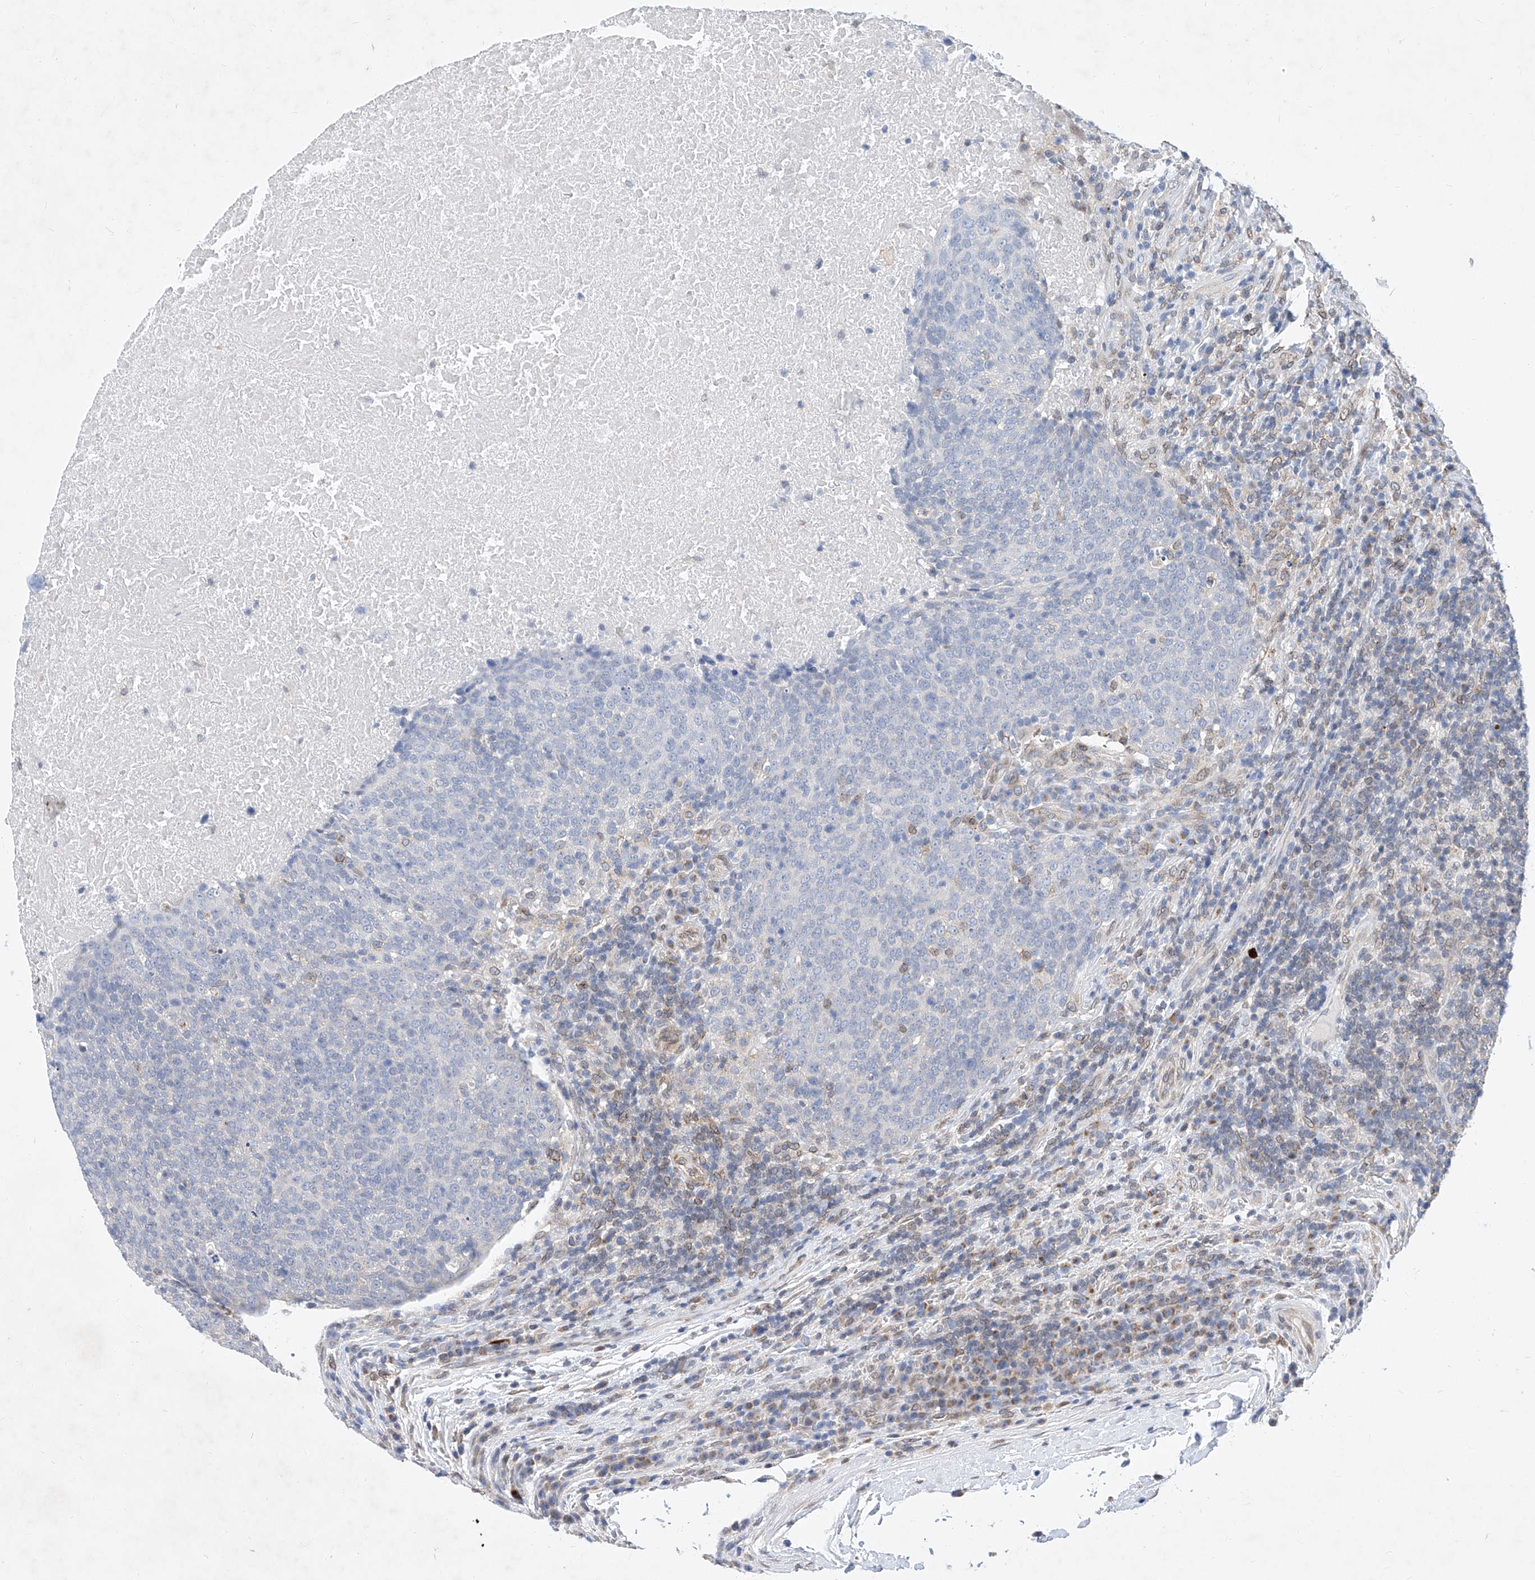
{"staining": {"intensity": "negative", "quantity": "none", "location": "none"}, "tissue": "head and neck cancer", "cell_type": "Tumor cells", "image_type": "cancer", "snomed": [{"axis": "morphology", "description": "Squamous cell carcinoma, NOS"}, {"axis": "morphology", "description": "Squamous cell carcinoma, metastatic, NOS"}, {"axis": "topography", "description": "Lymph node"}, {"axis": "topography", "description": "Head-Neck"}], "caption": "Tumor cells are negative for protein expression in human squamous cell carcinoma (head and neck). The staining is performed using DAB (3,3'-diaminobenzidine) brown chromogen with nuclei counter-stained in using hematoxylin.", "gene": "MX2", "patient": {"sex": "male", "age": 62}}